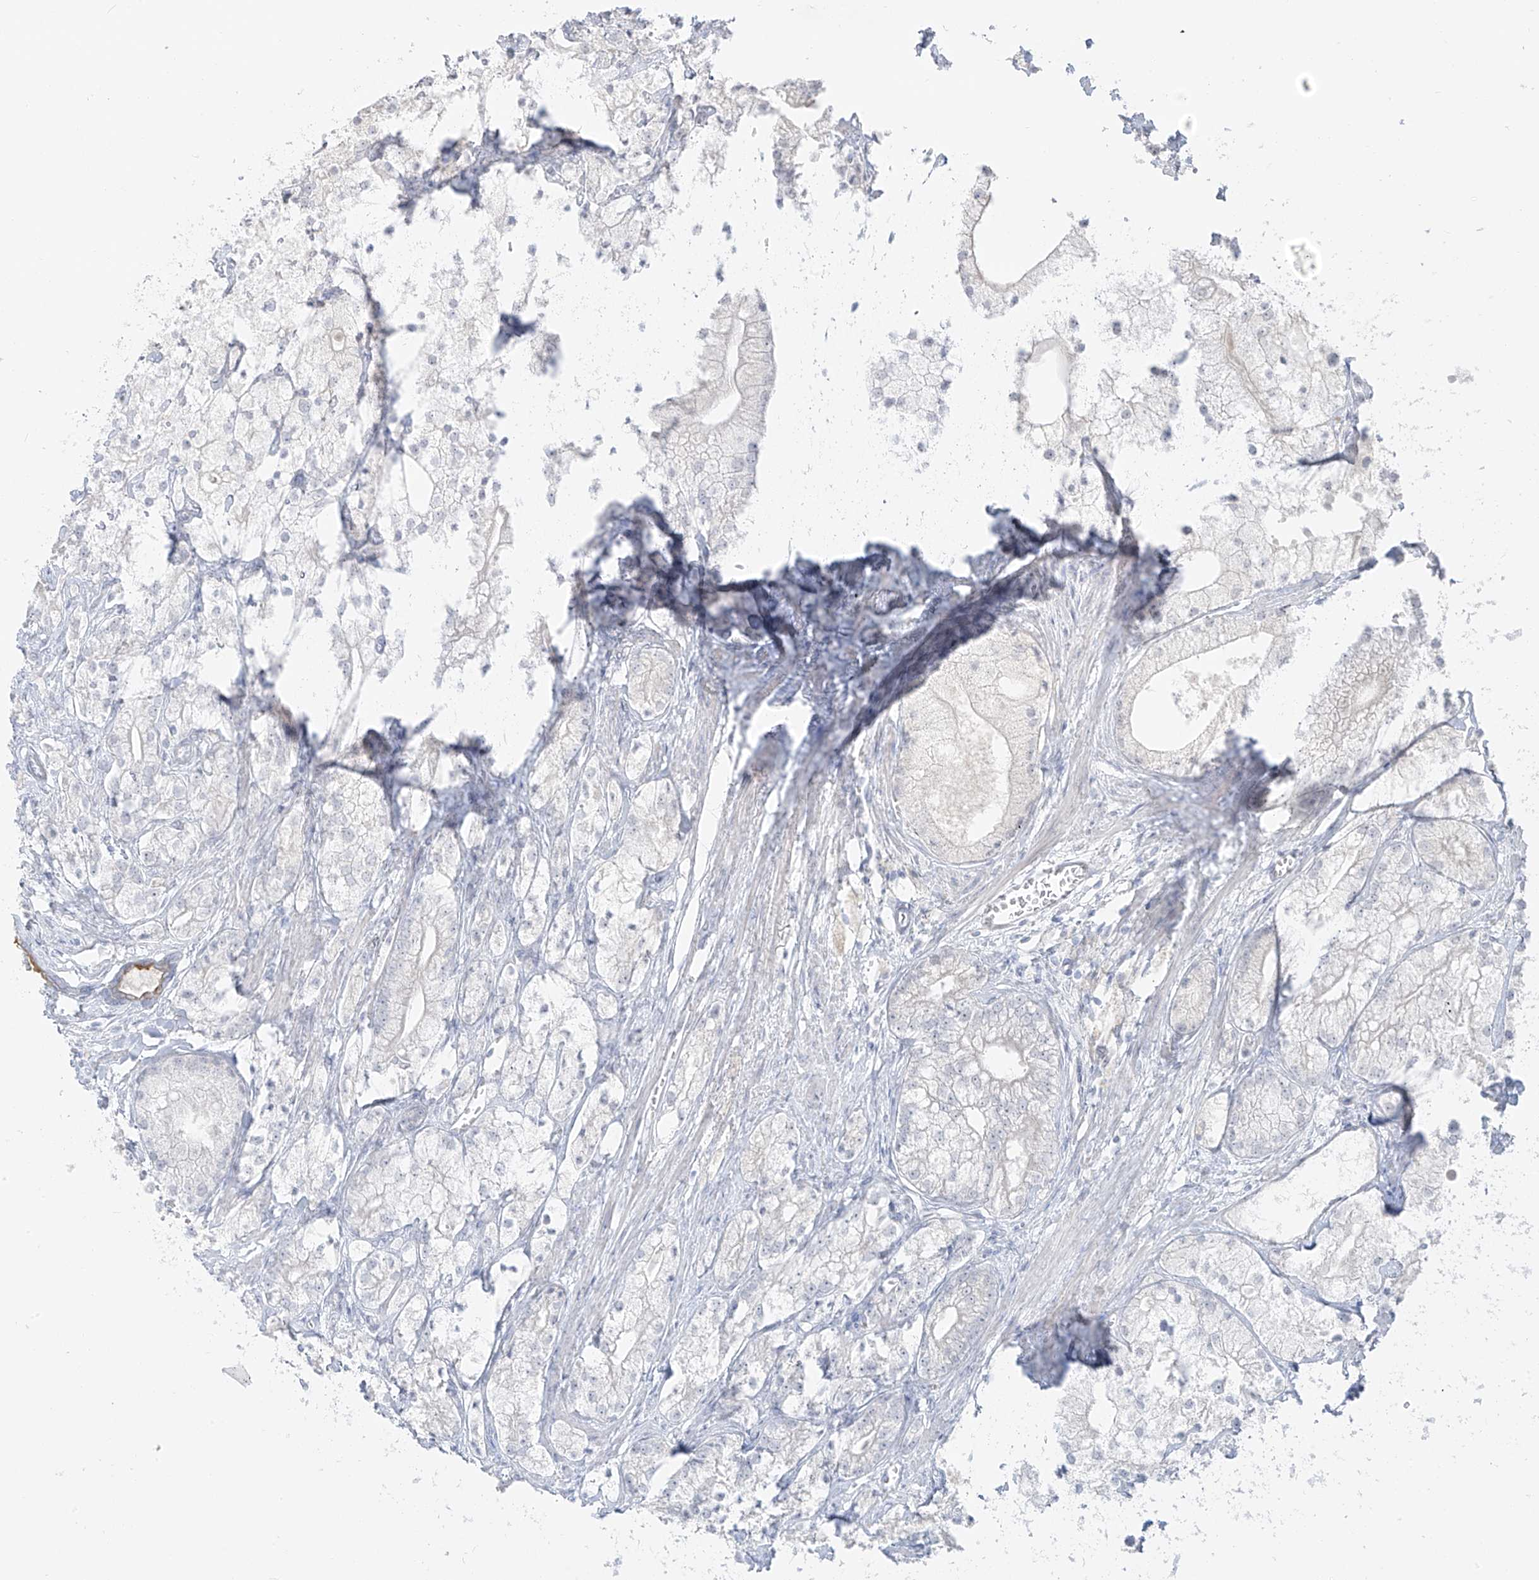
{"staining": {"intensity": "negative", "quantity": "none", "location": "none"}, "tissue": "prostate cancer", "cell_type": "Tumor cells", "image_type": "cancer", "snomed": [{"axis": "morphology", "description": "Adenocarcinoma, Low grade"}, {"axis": "topography", "description": "Prostate"}], "caption": "A photomicrograph of prostate cancer stained for a protein reveals no brown staining in tumor cells.", "gene": "DCDC2", "patient": {"sex": "male", "age": 69}}